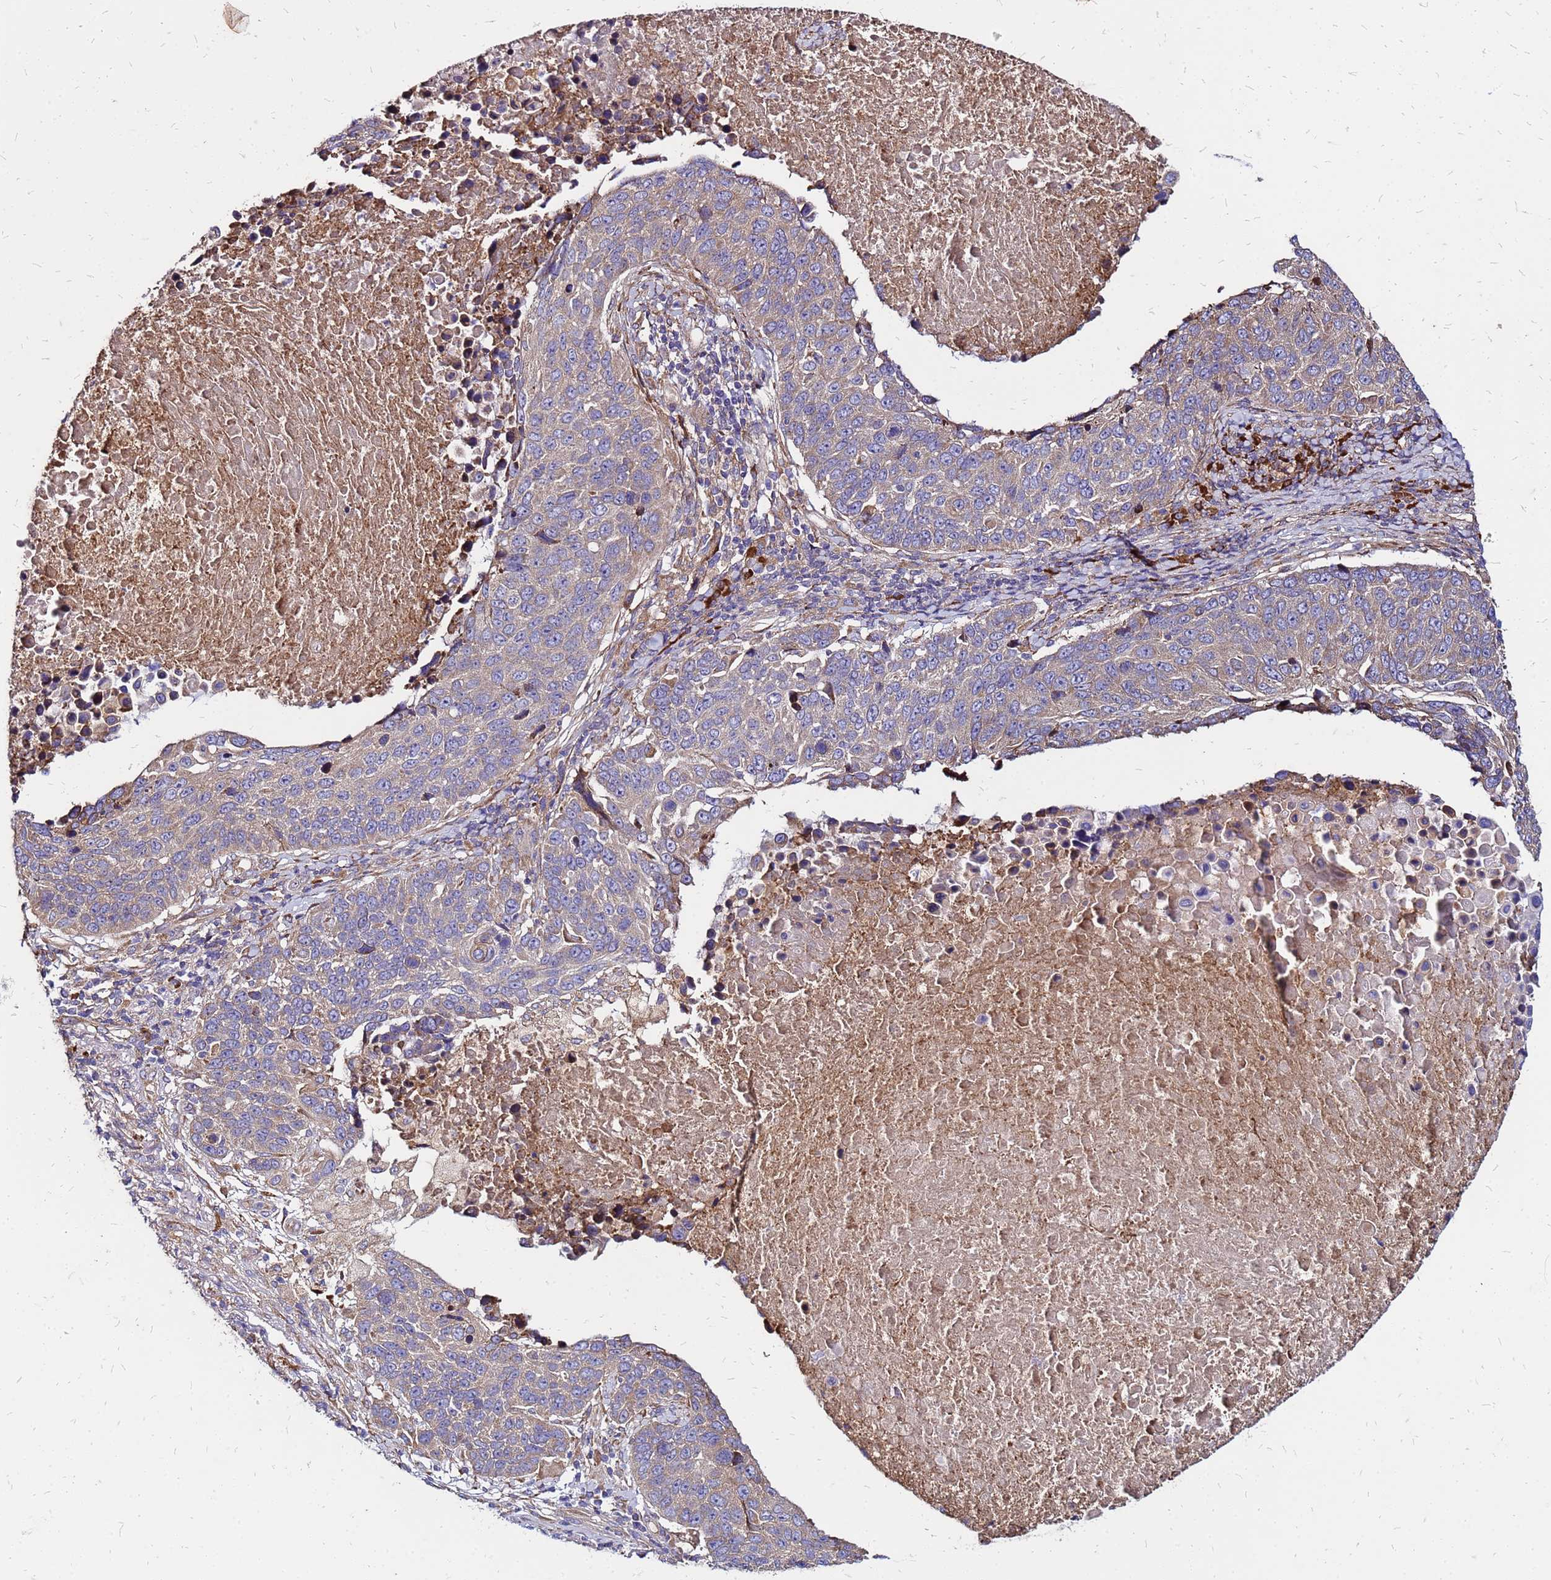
{"staining": {"intensity": "weak", "quantity": ">75%", "location": "cytoplasmic/membranous"}, "tissue": "lung cancer", "cell_type": "Tumor cells", "image_type": "cancer", "snomed": [{"axis": "morphology", "description": "Normal tissue, NOS"}, {"axis": "morphology", "description": "Squamous cell carcinoma, NOS"}, {"axis": "topography", "description": "Lymph node"}, {"axis": "topography", "description": "Lung"}], "caption": "IHC micrograph of lung squamous cell carcinoma stained for a protein (brown), which displays low levels of weak cytoplasmic/membranous staining in about >75% of tumor cells.", "gene": "VMO1", "patient": {"sex": "male", "age": 66}}